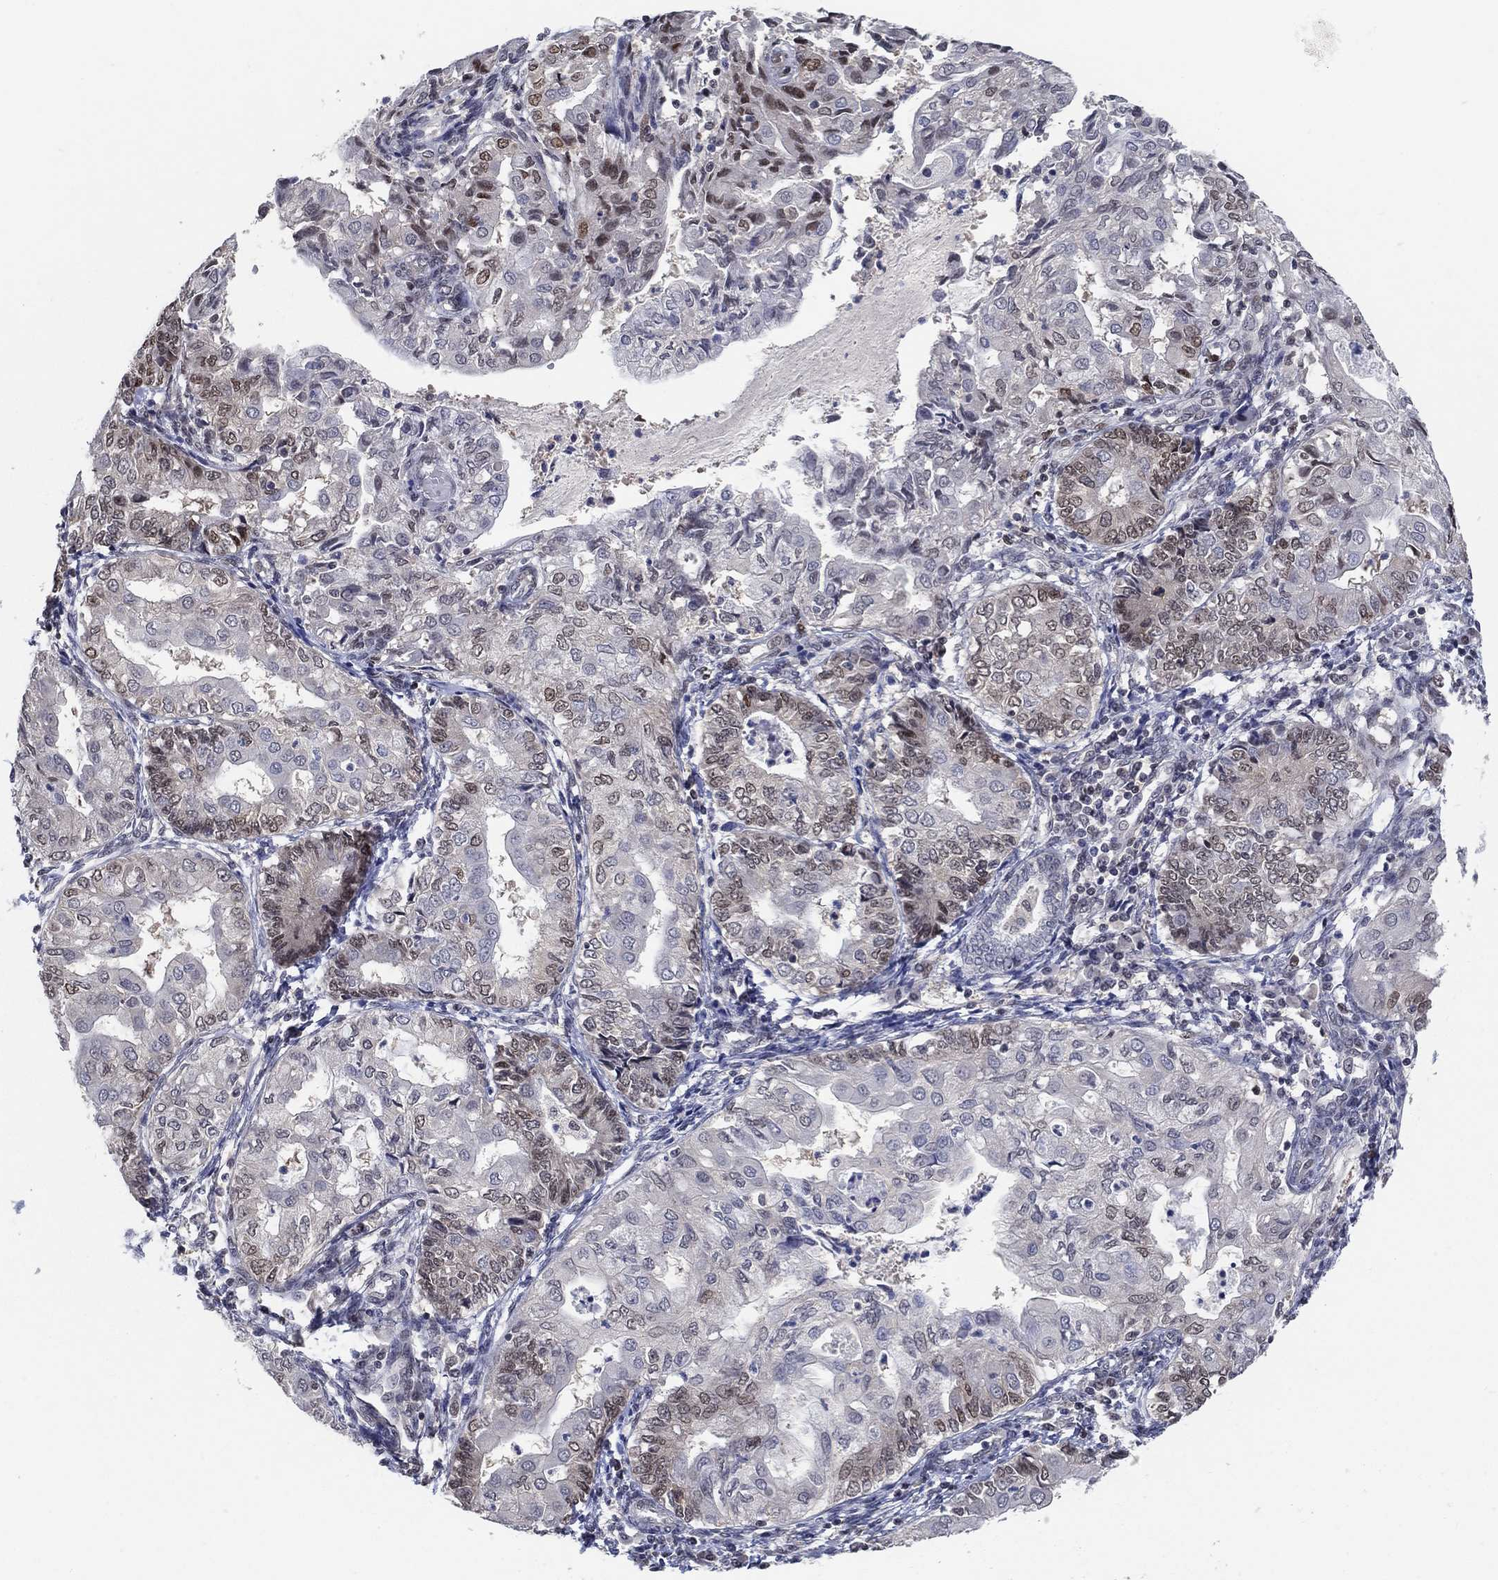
{"staining": {"intensity": "moderate", "quantity": "25%-75%", "location": "nuclear"}, "tissue": "endometrial cancer", "cell_type": "Tumor cells", "image_type": "cancer", "snomed": [{"axis": "morphology", "description": "Adenocarcinoma, NOS"}, {"axis": "topography", "description": "Endometrium"}], "caption": "Protein expression analysis of endometrial cancer (adenocarcinoma) reveals moderate nuclear staining in approximately 25%-75% of tumor cells. Nuclei are stained in blue.", "gene": "CENPE", "patient": {"sex": "female", "age": 68}}